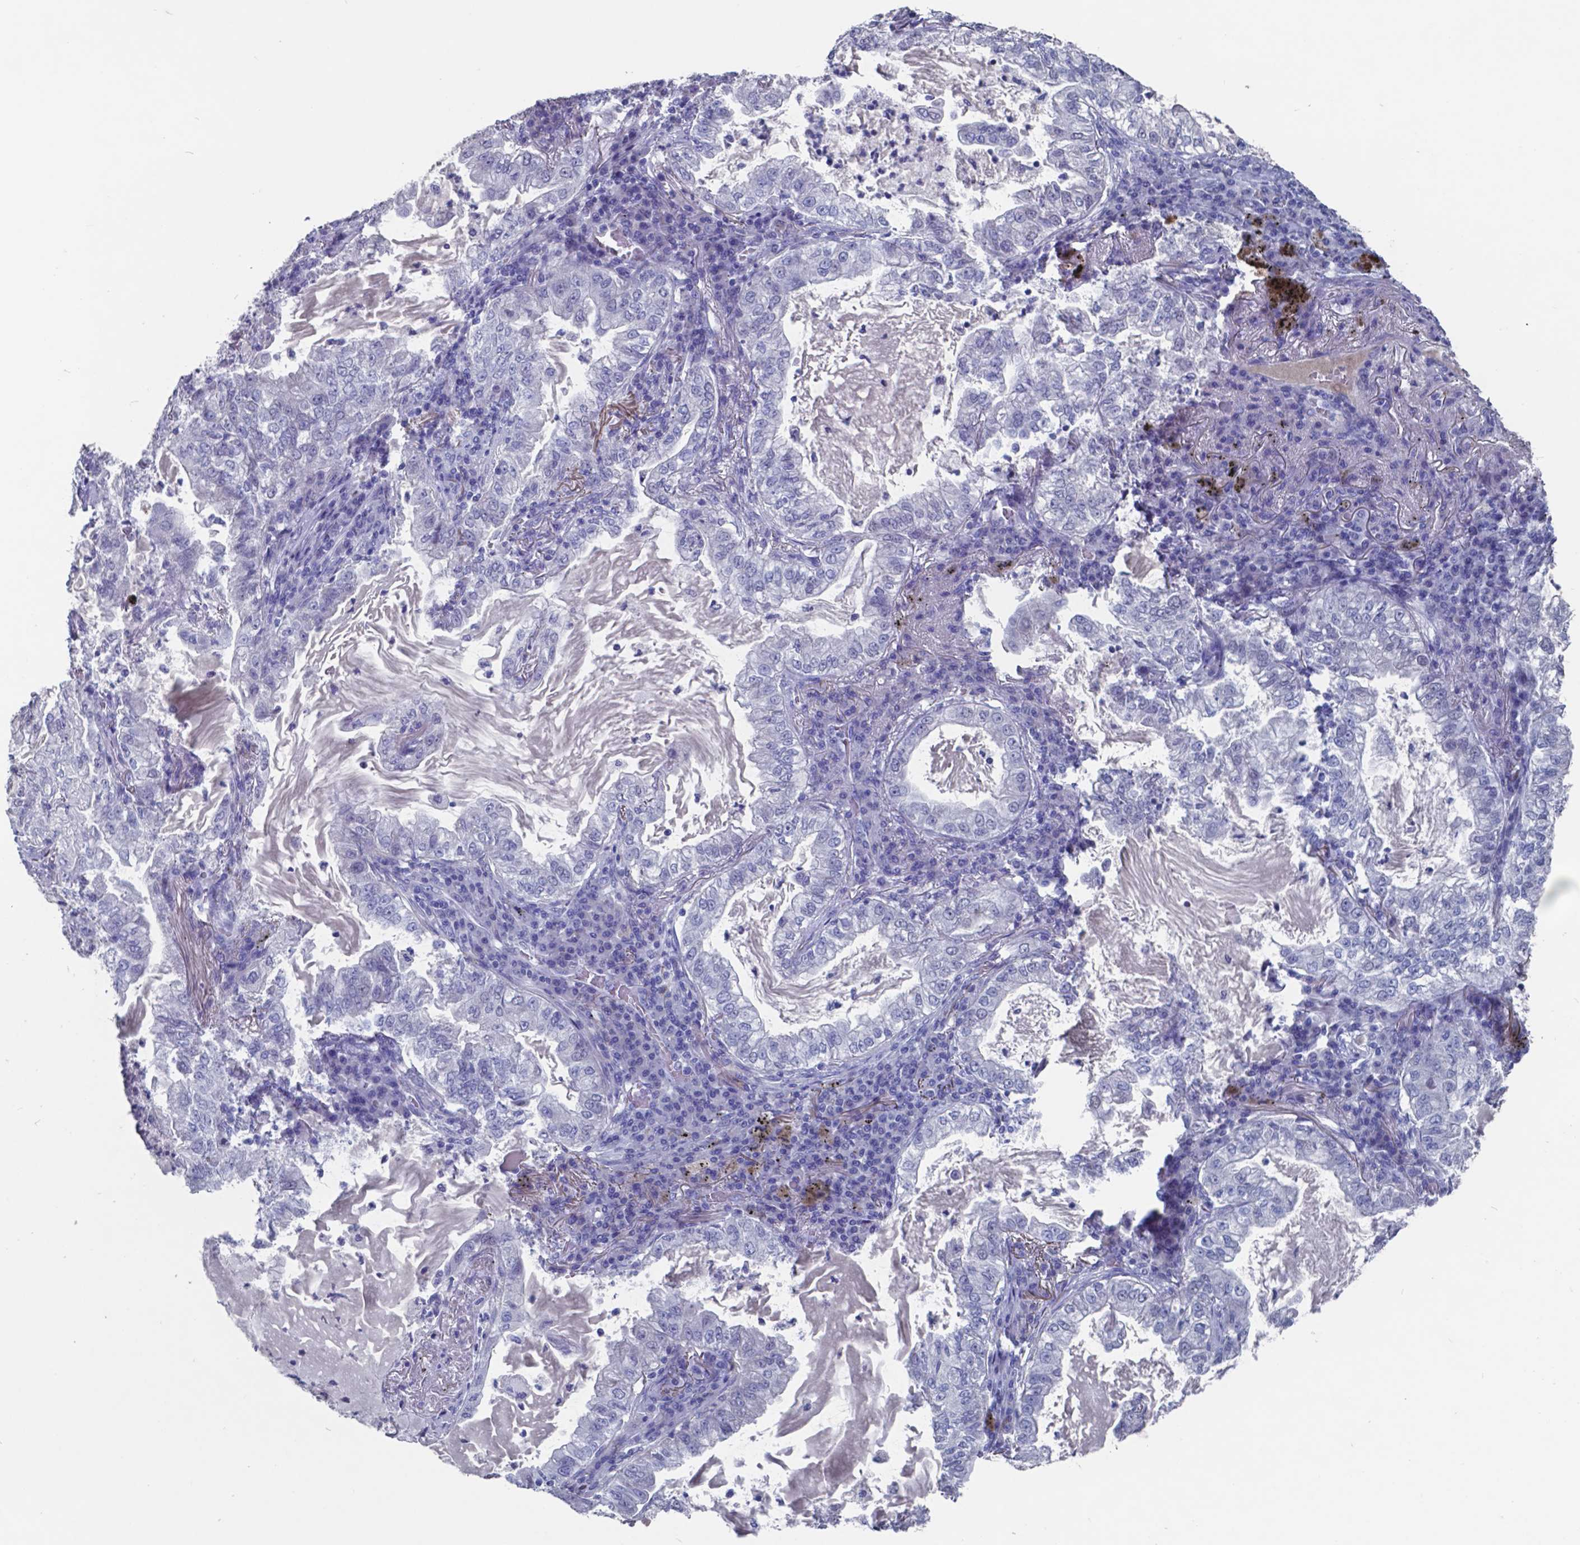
{"staining": {"intensity": "negative", "quantity": "none", "location": "none"}, "tissue": "lung cancer", "cell_type": "Tumor cells", "image_type": "cancer", "snomed": [{"axis": "morphology", "description": "Adenocarcinoma, NOS"}, {"axis": "topography", "description": "Lung"}], "caption": "DAB immunohistochemical staining of human lung cancer (adenocarcinoma) demonstrates no significant positivity in tumor cells.", "gene": "TTR", "patient": {"sex": "female", "age": 73}}